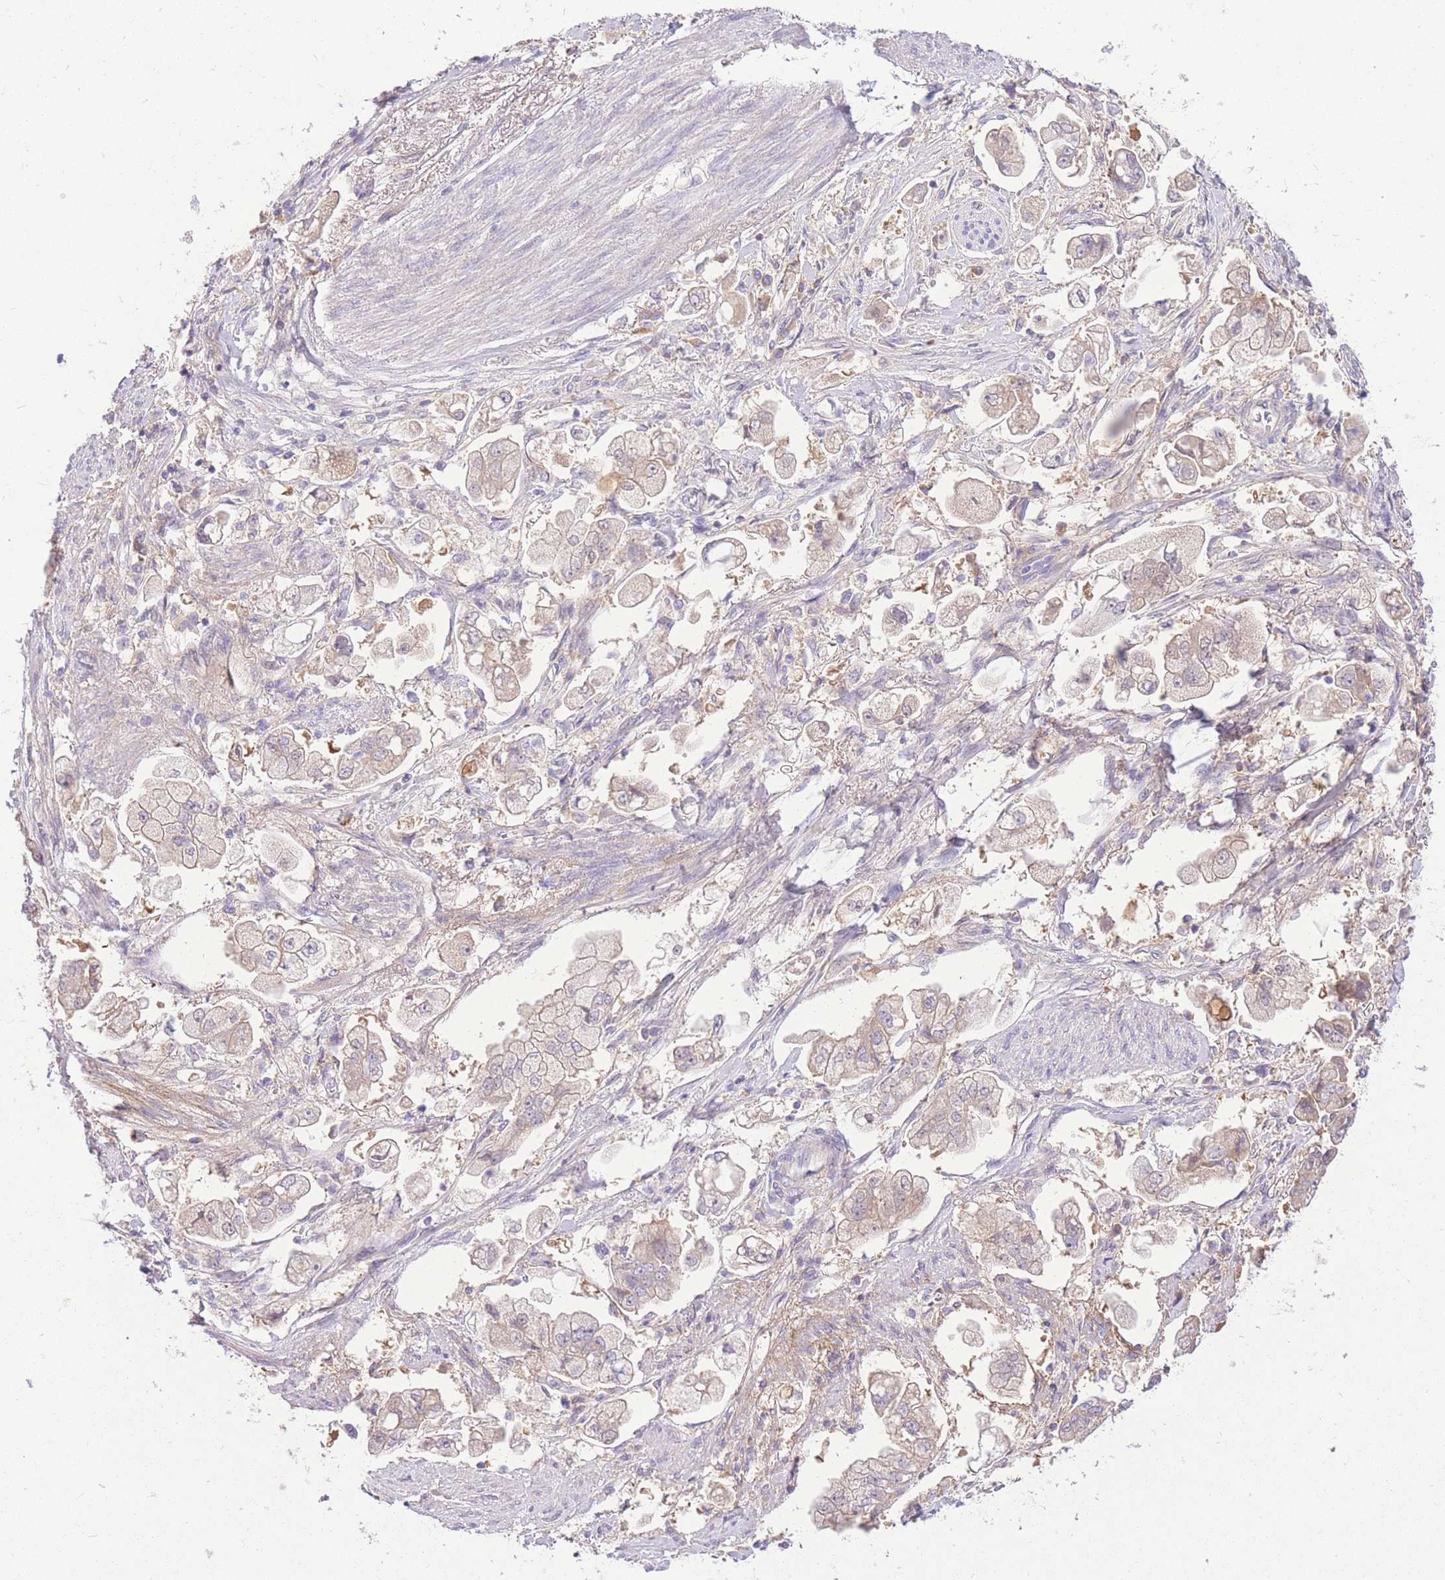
{"staining": {"intensity": "weak", "quantity": "<25%", "location": "cytoplasmic/membranous"}, "tissue": "stomach cancer", "cell_type": "Tumor cells", "image_type": "cancer", "snomed": [{"axis": "morphology", "description": "Adenocarcinoma, NOS"}, {"axis": "topography", "description": "Stomach"}], "caption": "This is a image of IHC staining of adenocarcinoma (stomach), which shows no staining in tumor cells.", "gene": "LIPH", "patient": {"sex": "male", "age": 62}}